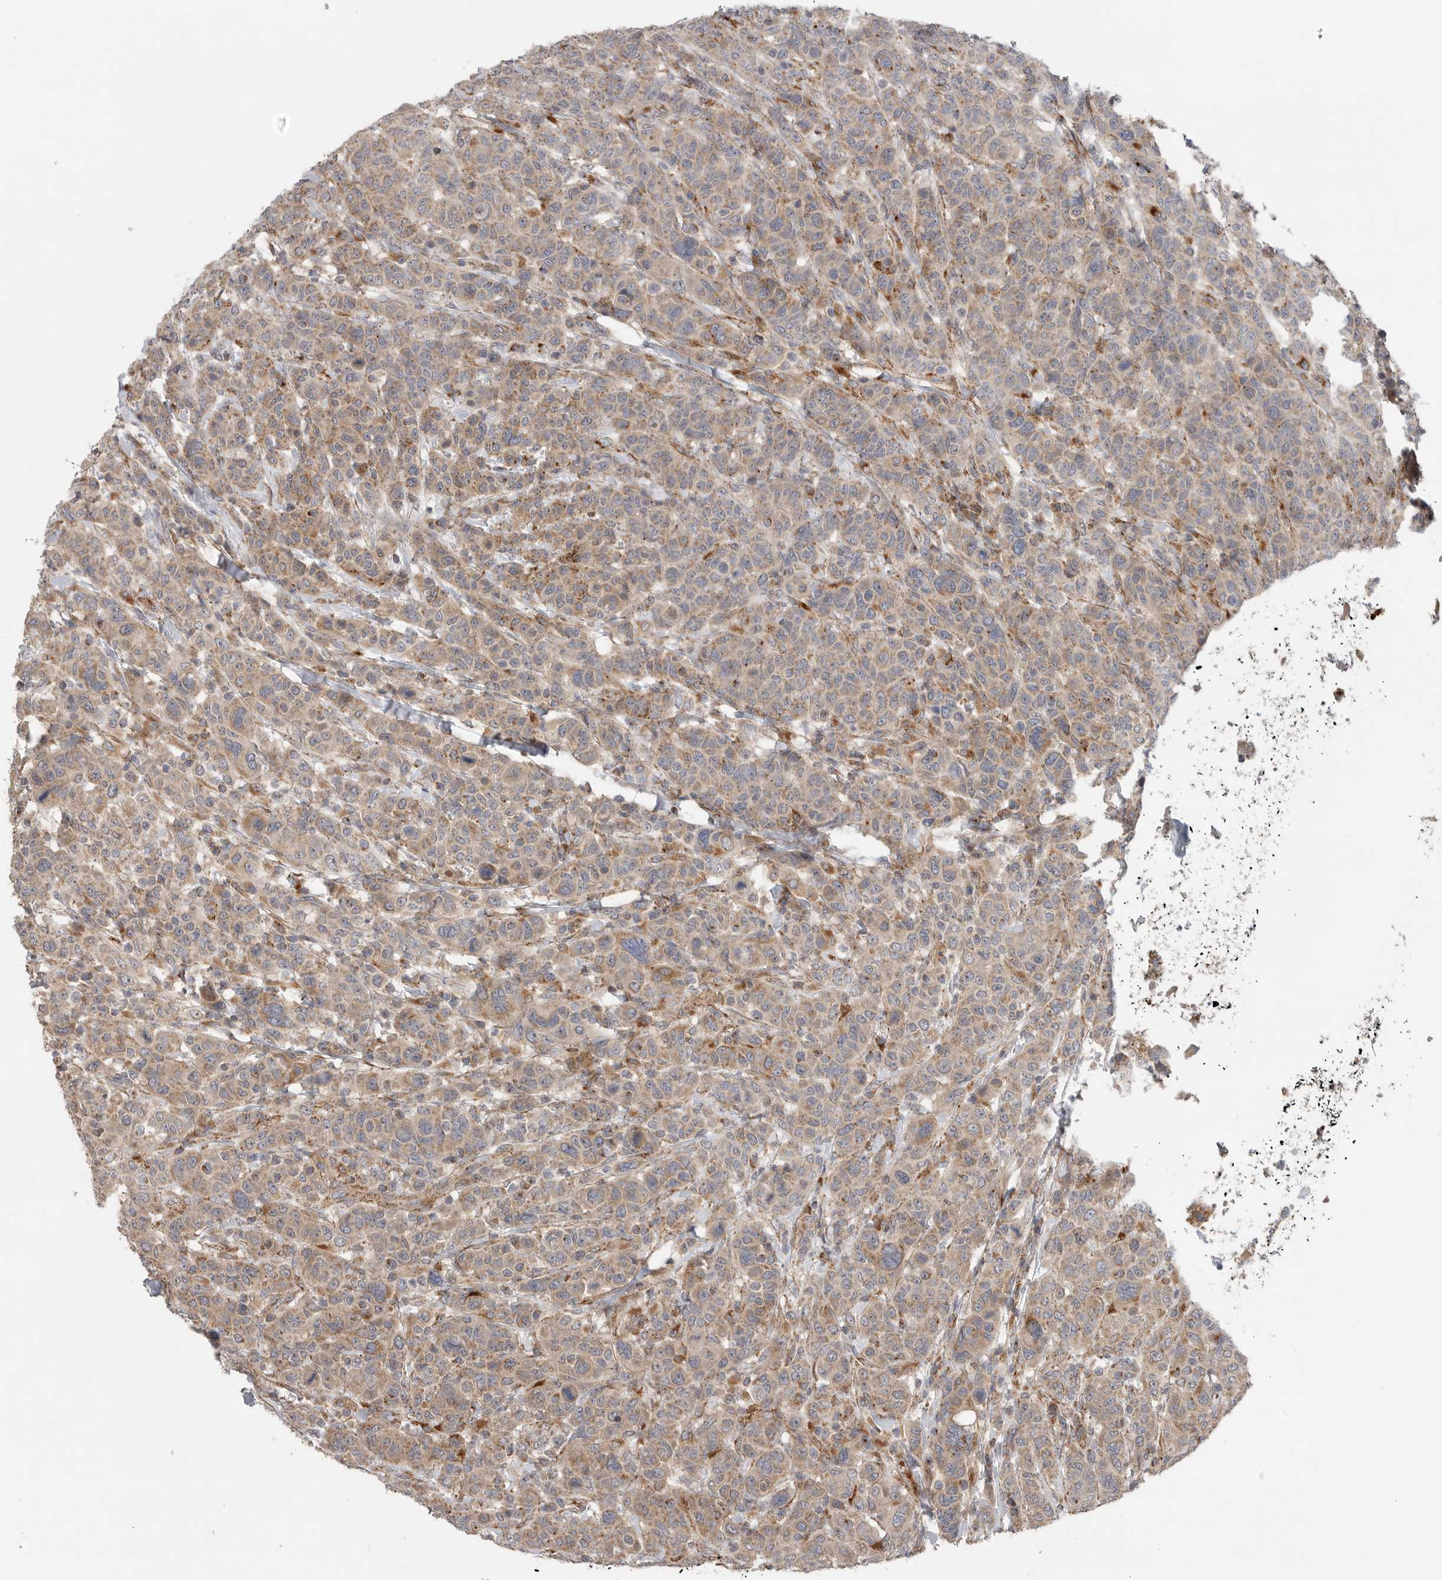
{"staining": {"intensity": "weak", "quantity": "25%-75%", "location": "cytoplasmic/membranous"}, "tissue": "breast cancer", "cell_type": "Tumor cells", "image_type": "cancer", "snomed": [{"axis": "morphology", "description": "Duct carcinoma"}, {"axis": "topography", "description": "Breast"}], "caption": "There is low levels of weak cytoplasmic/membranous expression in tumor cells of breast intraductal carcinoma, as demonstrated by immunohistochemical staining (brown color).", "gene": "GALNS", "patient": {"sex": "female", "age": 37}}